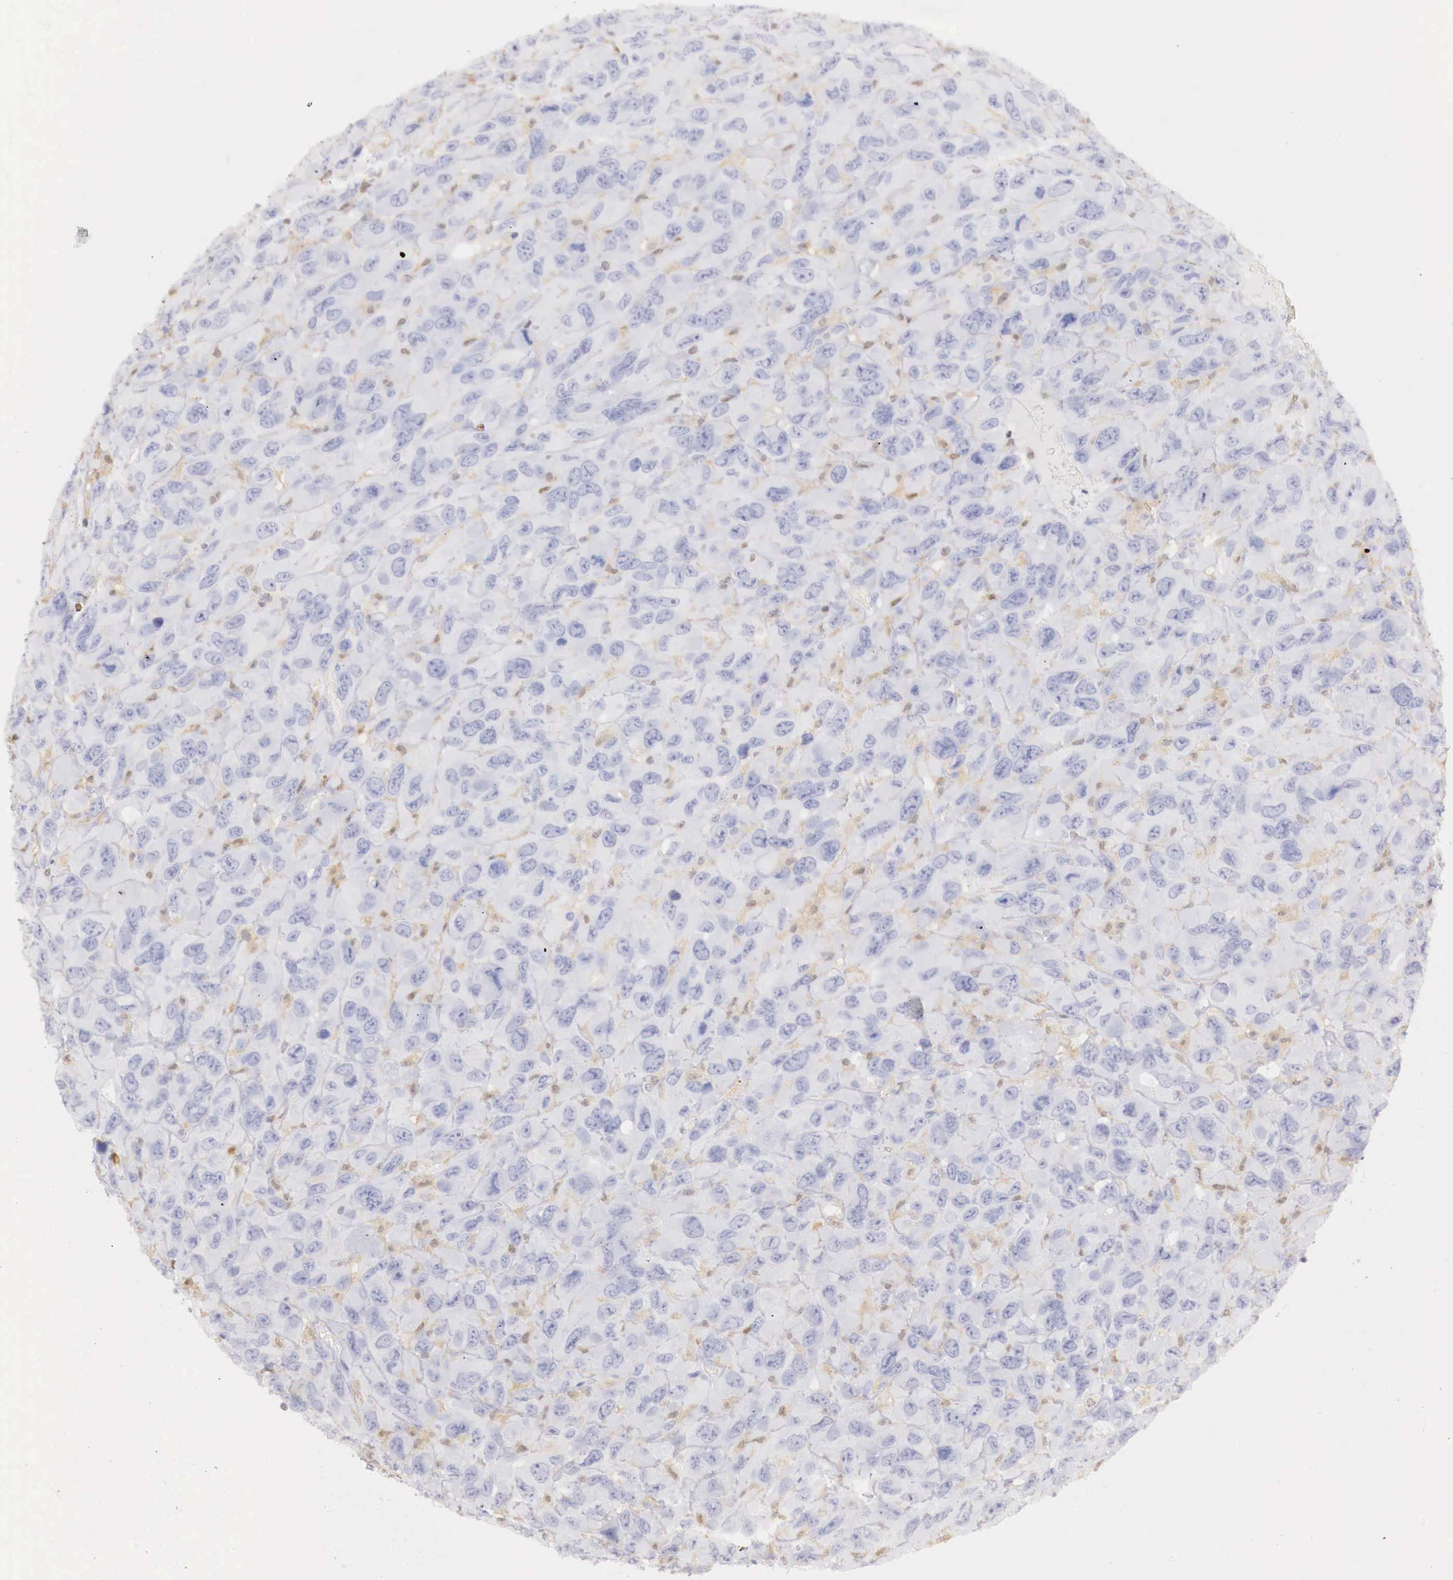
{"staining": {"intensity": "negative", "quantity": "none", "location": "none"}, "tissue": "renal cancer", "cell_type": "Tumor cells", "image_type": "cancer", "snomed": [{"axis": "morphology", "description": "Adenocarcinoma, NOS"}, {"axis": "topography", "description": "Kidney"}], "caption": "Tumor cells show no significant positivity in adenocarcinoma (renal).", "gene": "RENBP", "patient": {"sex": "male", "age": 79}}